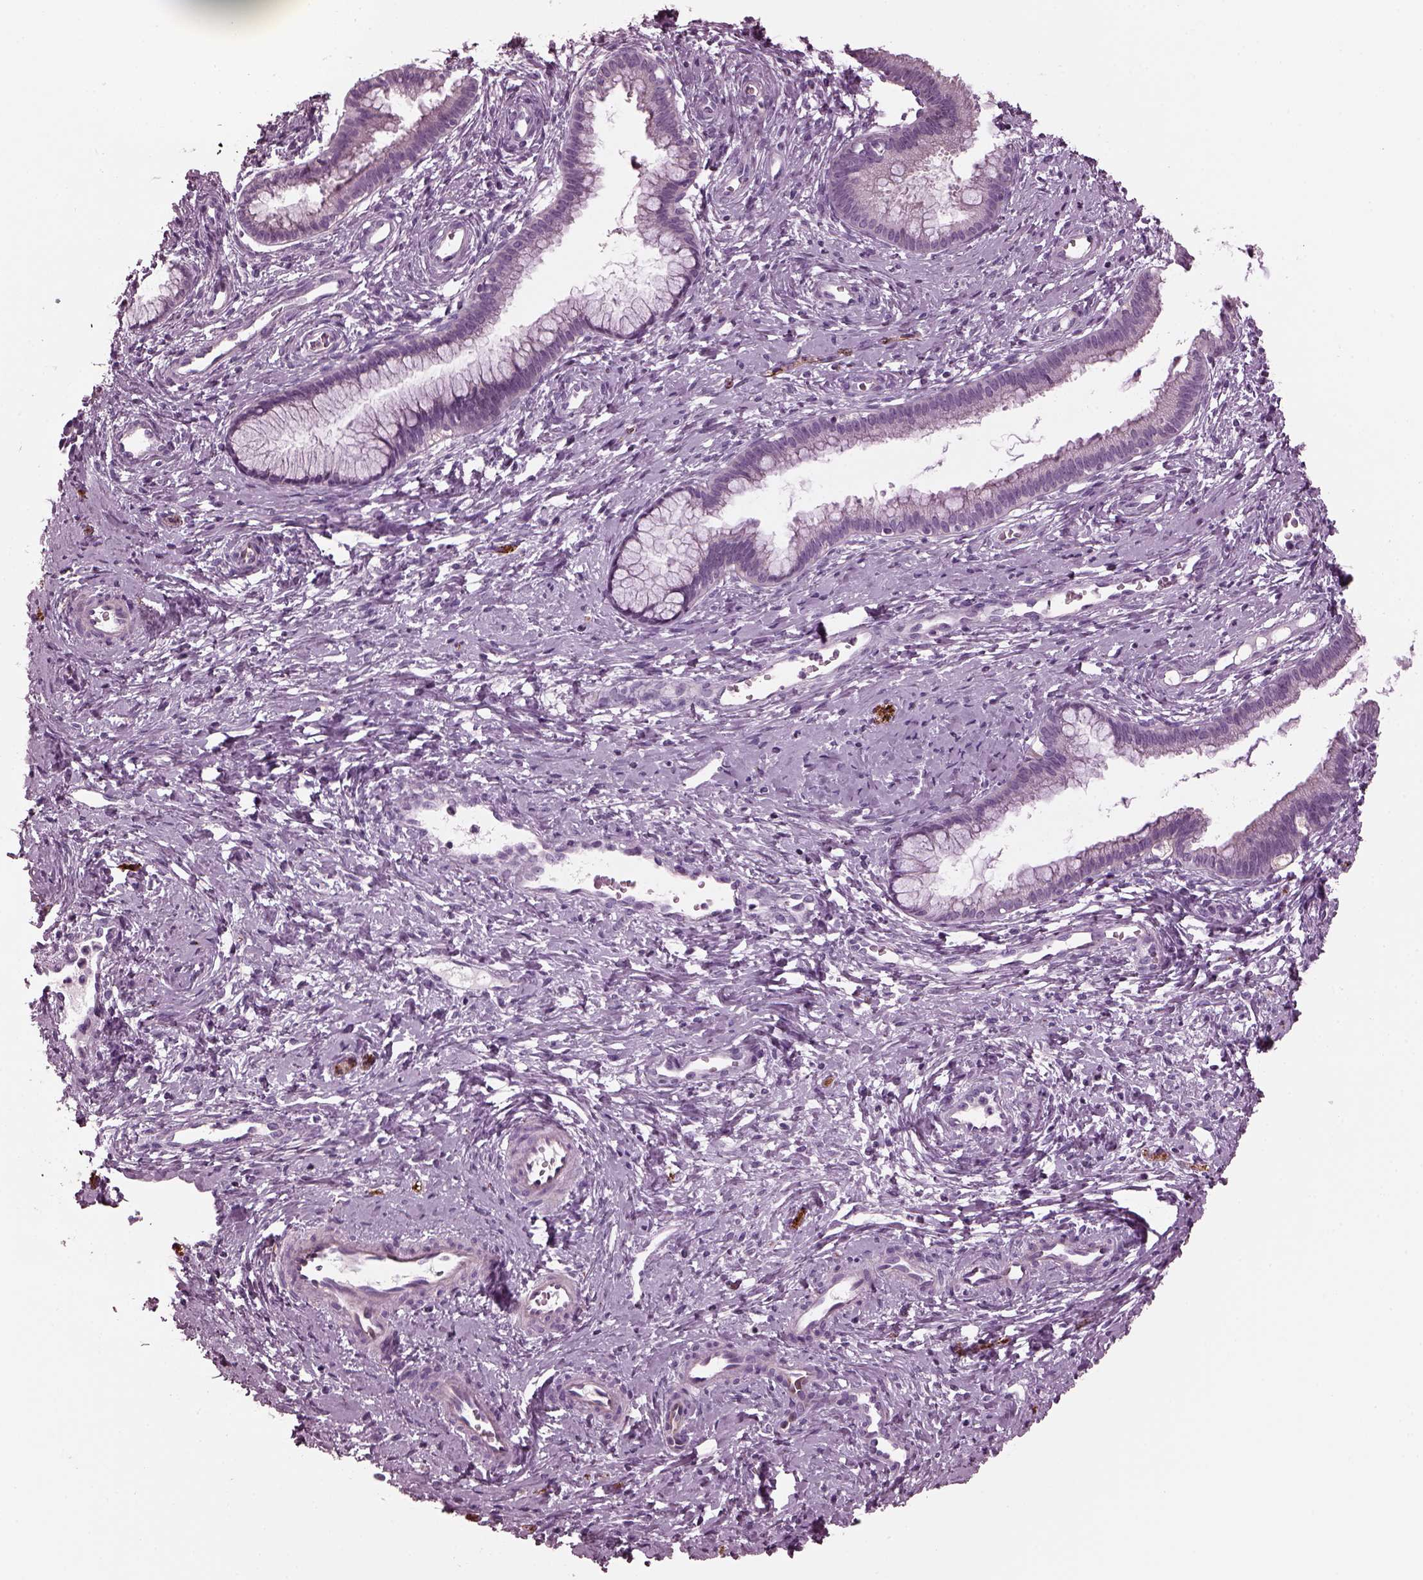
{"staining": {"intensity": "negative", "quantity": "none", "location": "none"}, "tissue": "cervical cancer", "cell_type": "Tumor cells", "image_type": "cancer", "snomed": [{"axis": "morphology", "description": "Squamous cell carcinoma, NOS"}, {"axis": "topography", "description": "Cervix"}], "caption": "Squamous cell carcinoma (cervical) stained for a protein using immunohistochemistry demonstrates no expression tumor cells.", "gene": "GDF11", "patient": {"sex": "female", "age": 32}}